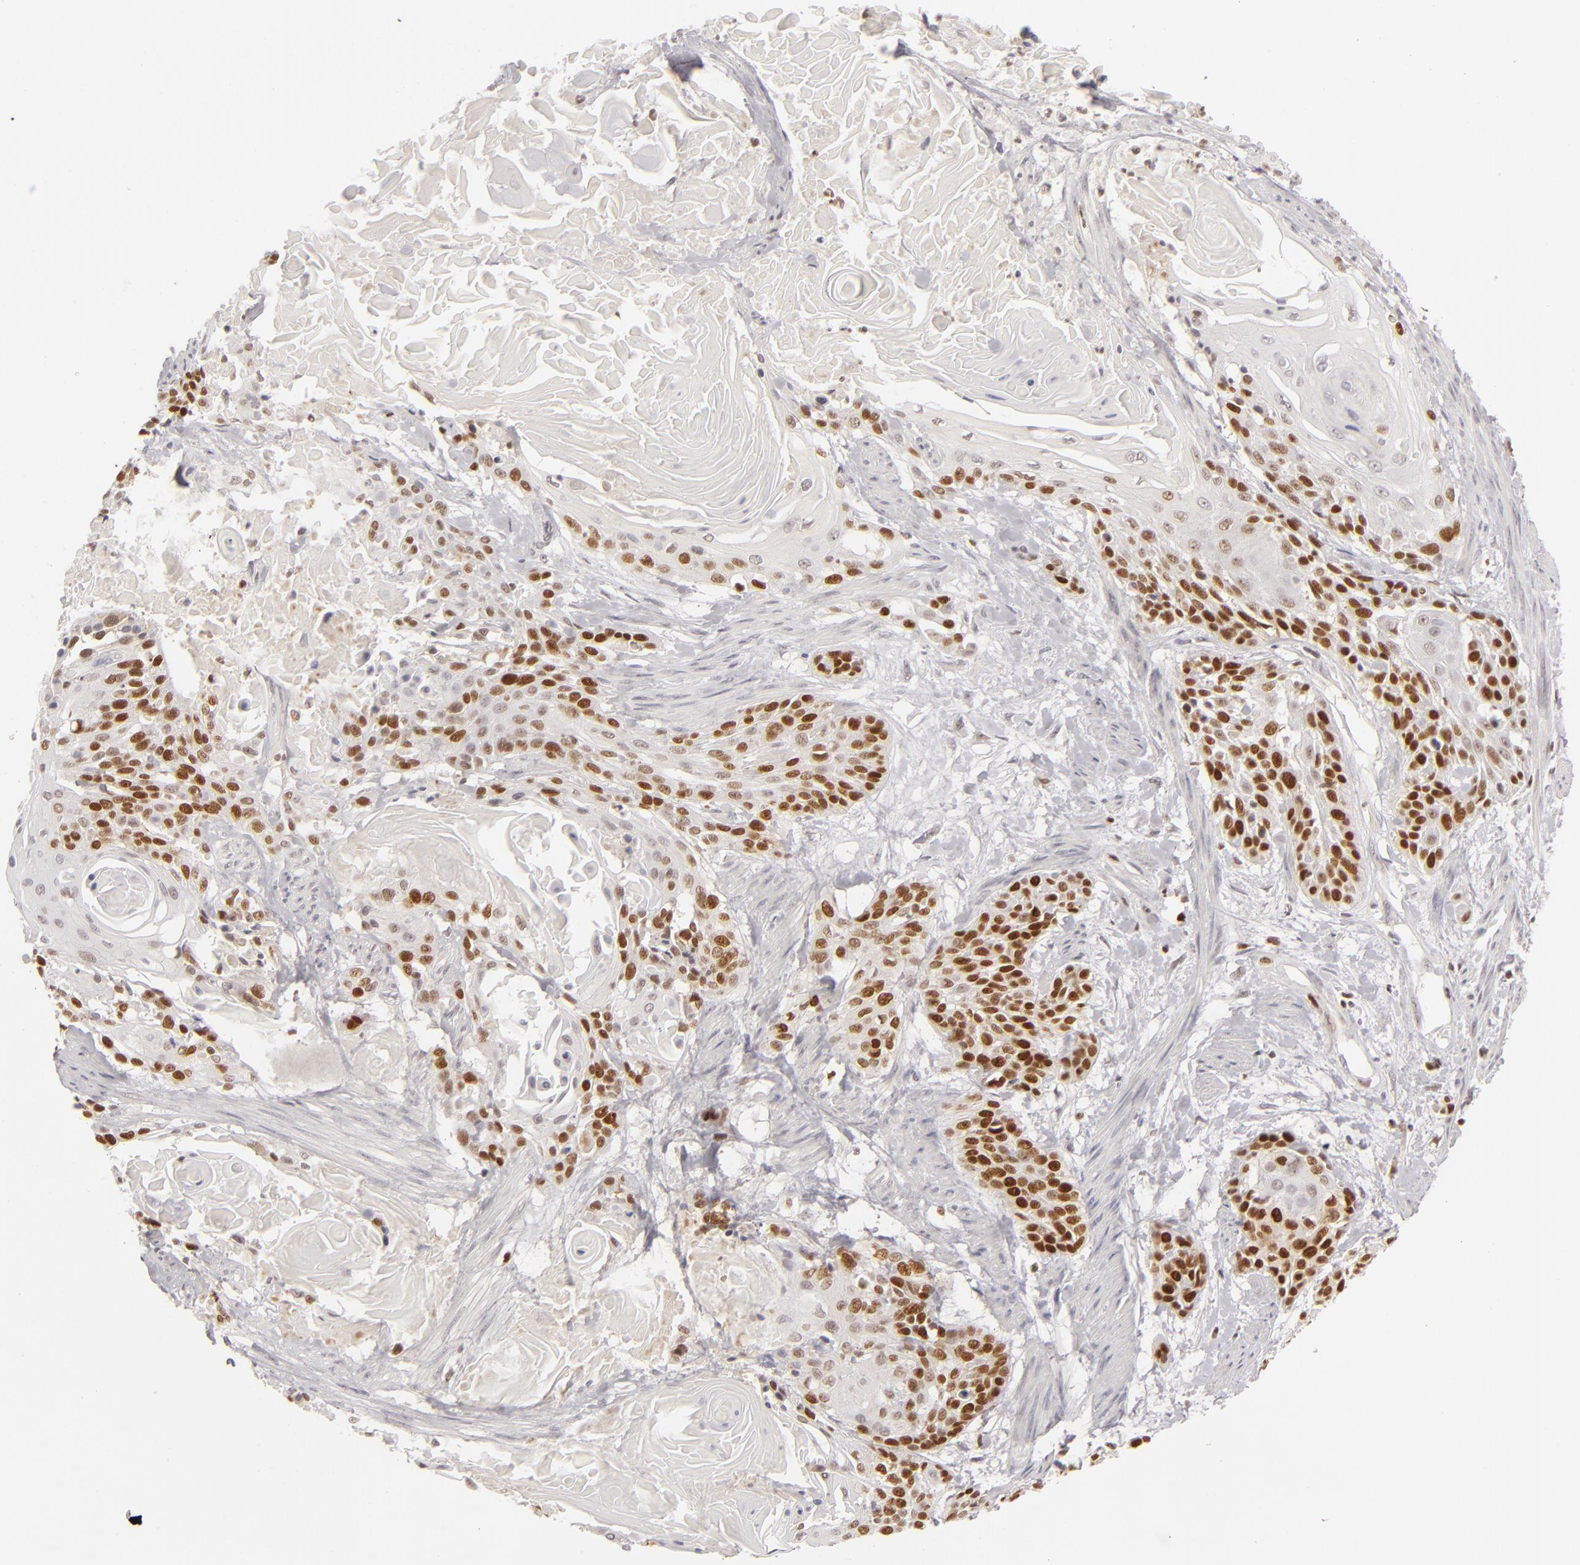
{"staining": {"intensity": "strong", "quantity": "25%-75%", "location": "nuclear"}, "tissue": "cervical cancer", "cell_type": "Tumor cells", "image_type": "cancer", "snomed": [{"axis": "morphology", "description": "Squamous cell carcinoma, NOS"}, {"axis": "topography", "description": "Cervix"}], "caption": "Human squamous cell carcinoma (cervical) stained with a protein marker displays strong staining in tumor cells.", "gene": "FEN1", "patient": {"sex": "female", "age": 57}}